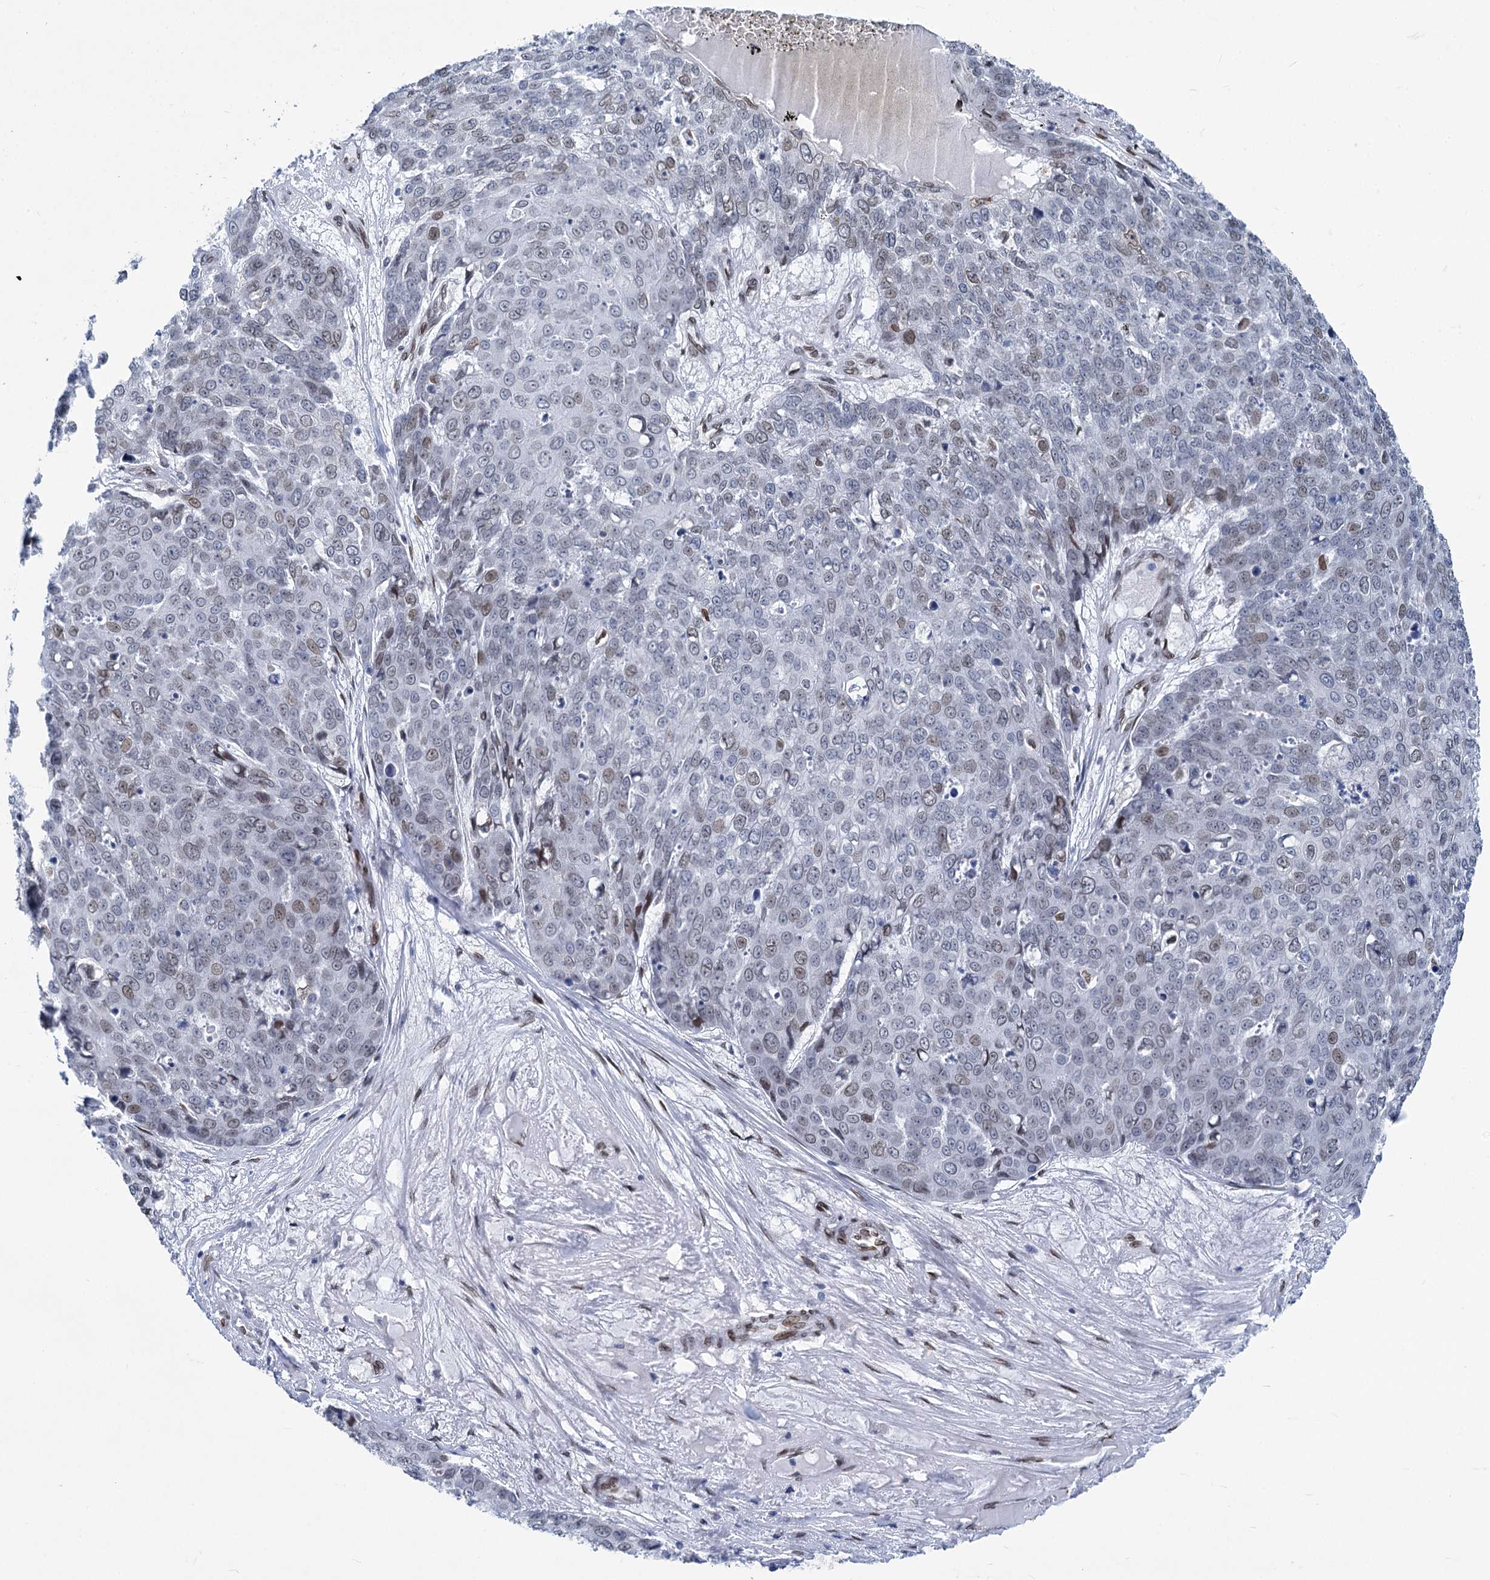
{"staining": {"intensity": "weak", "quantity": "<25%", "location": "nuclear"}, "tissue": "skin cancer", "cell_type": "Tumor cells", "image_type": "cancer", "snomed": [{"axis": "morphology", "description": "Squamous cell carcinoma, NOS"}, {"axis": "topography", "description": "Skin"}], "caption": "Skin cancer was stained to show a protein in brown. There is no significant positivity in tumor cells.", "gene": "PRSS35", "patient": {"sex": "male", "age": 71}}